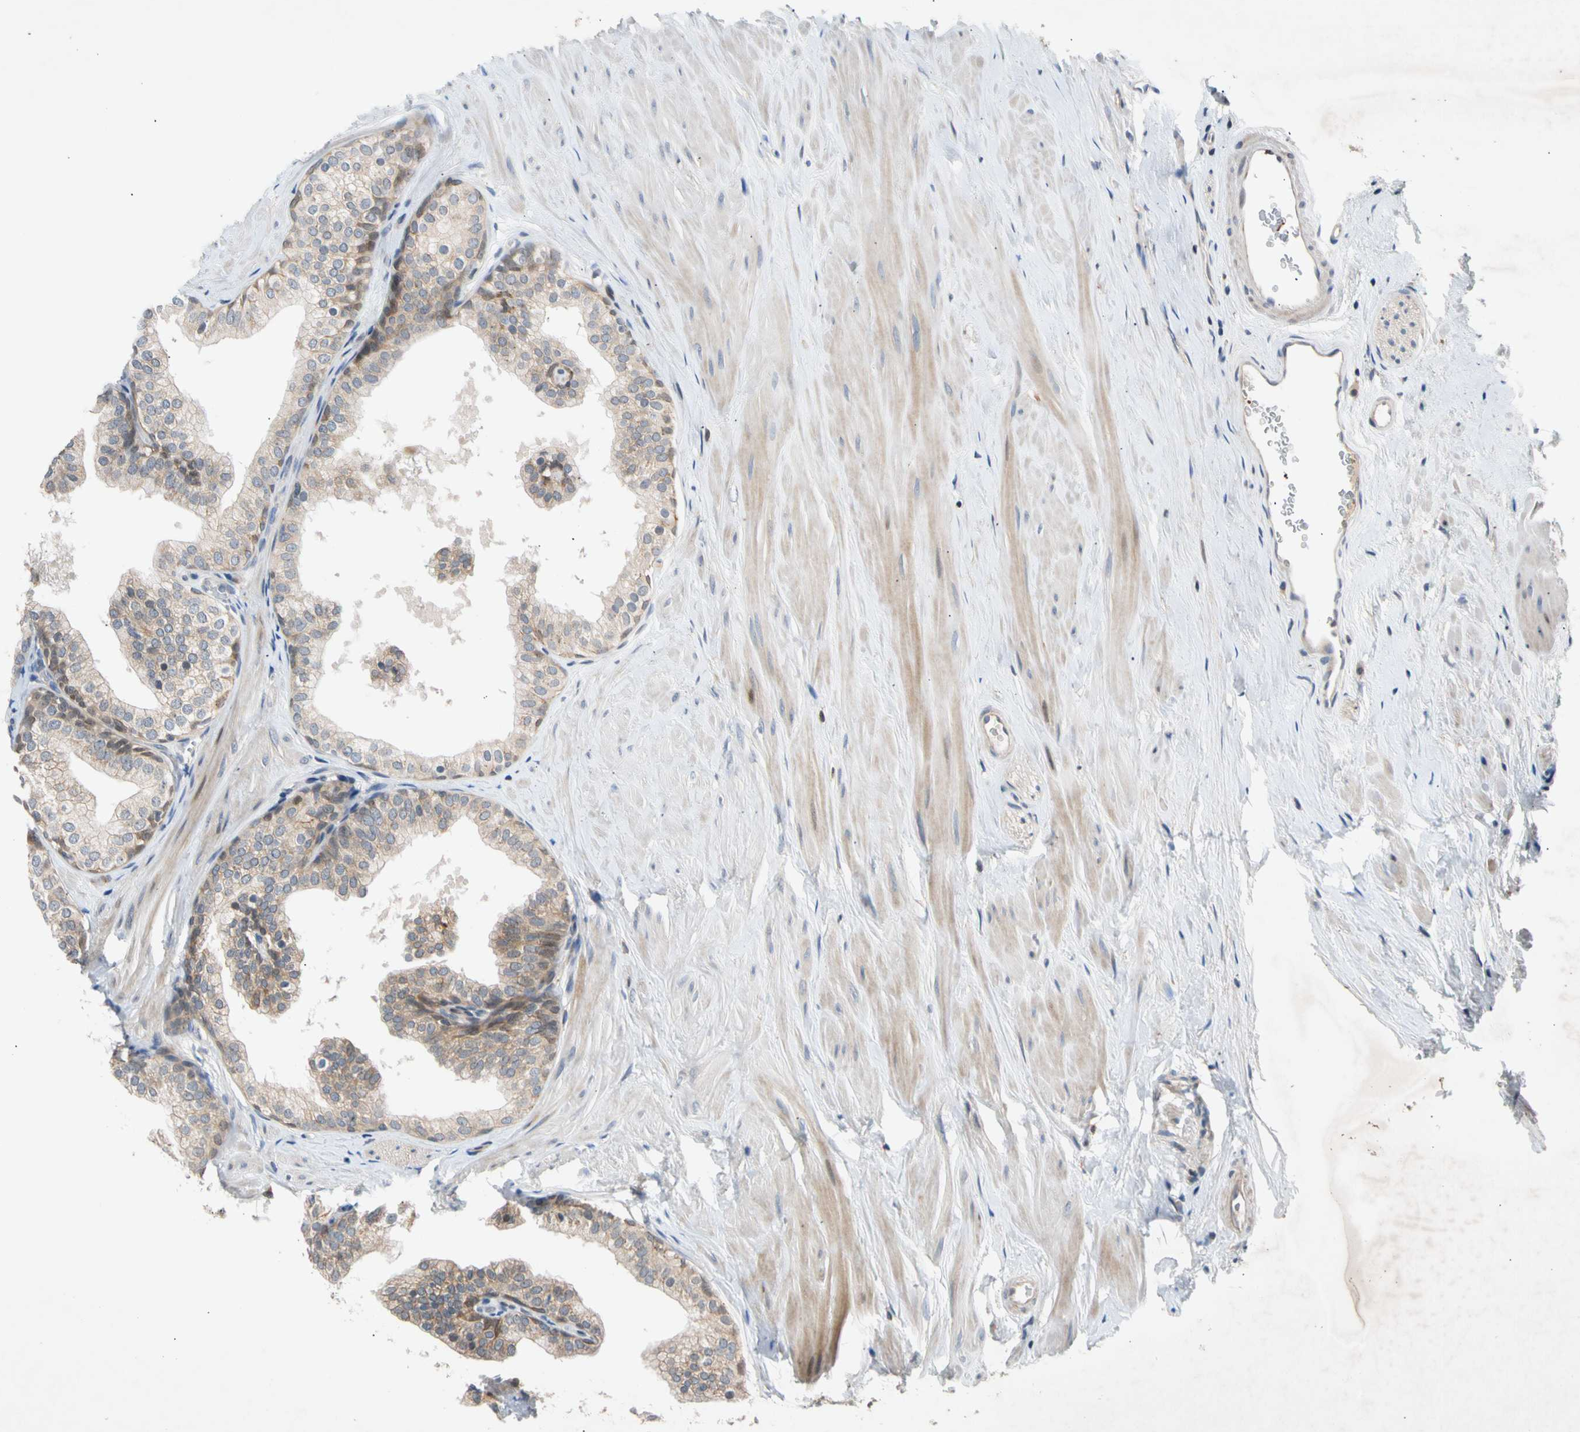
{"staining": {"intensity": "weak", "quantity": "25%-75%", "location": "cytoplasmic/membranous"}, "tissue": "prostate", "cell_type": "Glandular cells", "image_type": "normal", "snomed": [{"axis": "morphology", "description": "Normal tissue, NOS"}, {"axis": "topography", "description": "Prostate"}], "caption": "This is an image of immunohistochemistry (IHC) staining of benign prostate, which shows weak staining in the cytoplasmic/membranous of glandular cells.", "gene": "CNST", "patient": {"sex": "male", "age": 60}}